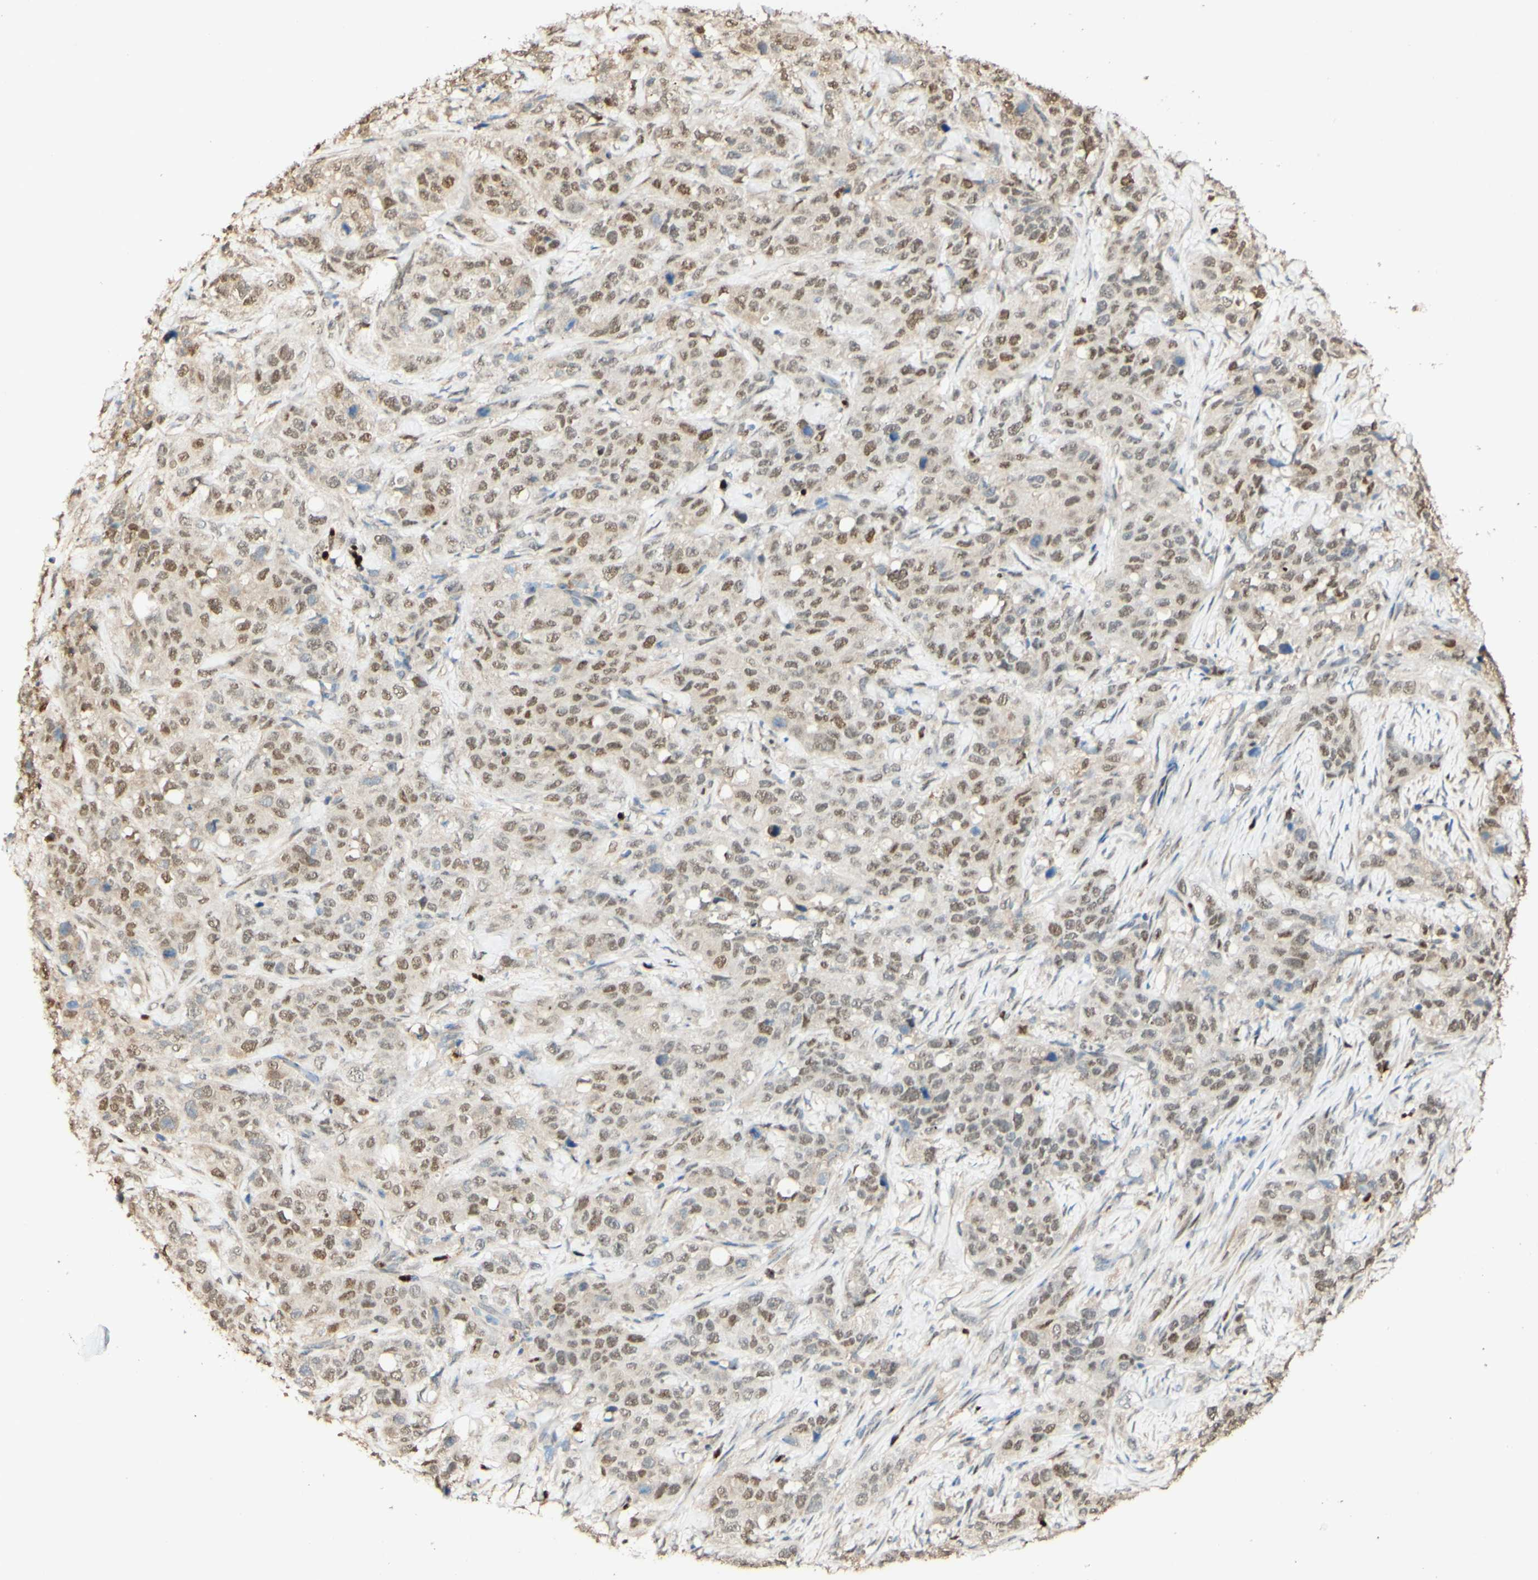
{"staining": {"intensity": "weak", "quantity": ">75%", "location": "nuclear"}, "tissue": "stomach cancer", "cell_type": "Tumor cells", "image_type": "cancer", "snomed": [{"axis": "morphology", "description": "Adenocarcinoma, NOS"}, {"axis": "topography", "description": "Stomach"}], "caption": "Human stomach adenocarcinoma stained with a protein marker shows weak staining in tumor cells.", "gene": "MAP3K4", "patient": {"sex": "male", "age": 48}}